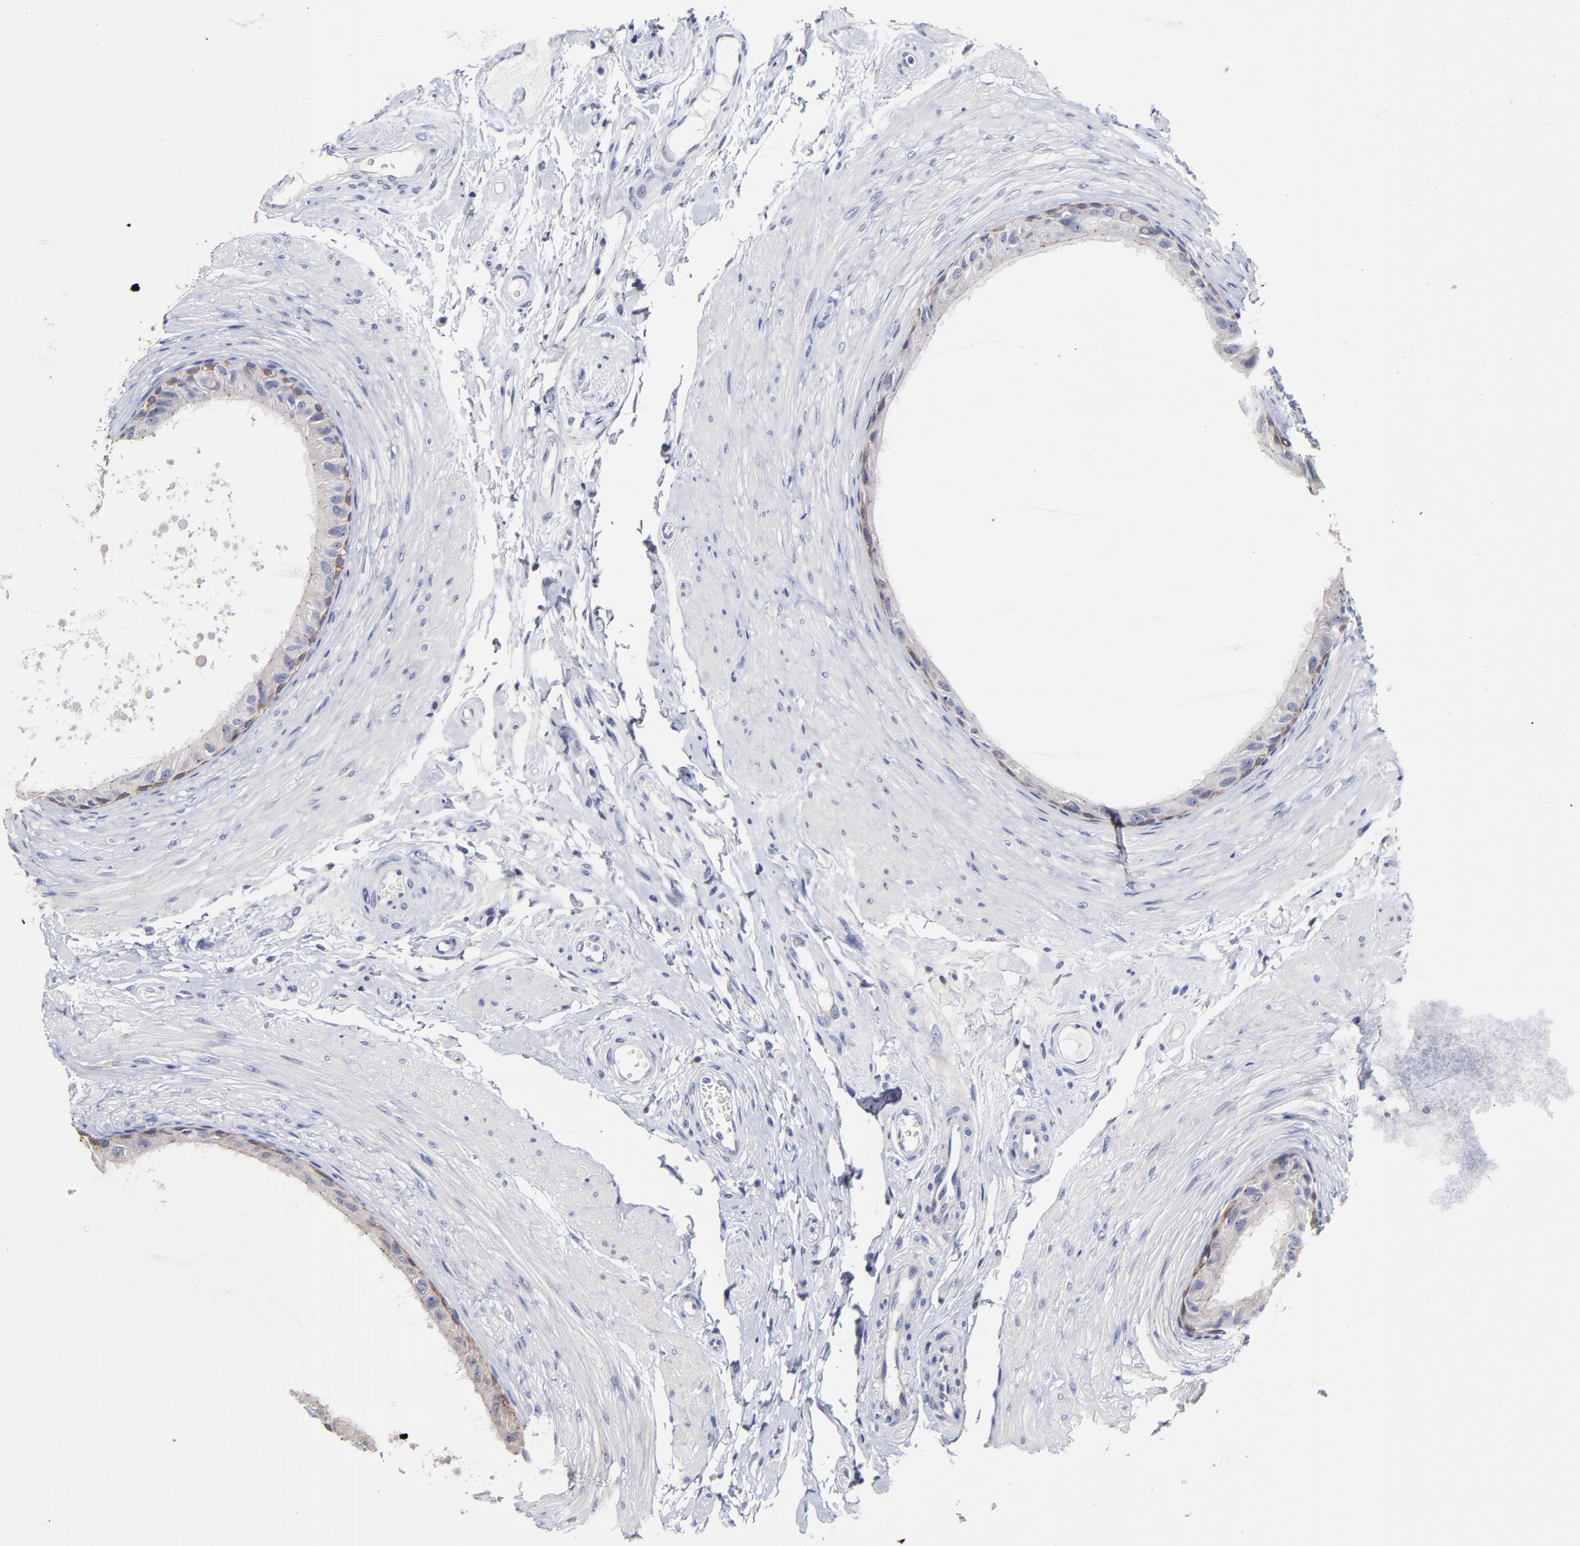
{"staining": {"intensity": "weak", "quantity": "25%-75%", "location": "cytoplasmic/membranous"}, "tissue": "epididymis", "cell_type": "Glandular cells", "image_type": "normal", "snomed": [{"axis": "morphology", "description": "Normal tissue, NOS"}, {"axis": "topography", "description": "Epididymis"}], "caption": "DAB (3,3'-diaminobenzidine) immunohistochemical staining of benign epididymis exhibits weak cytoplasmic/membranous protein positivity in about 25%-75% of glandular cells.", "gene": "CXADR", "patient": {"sex": "male", "age": 68}}